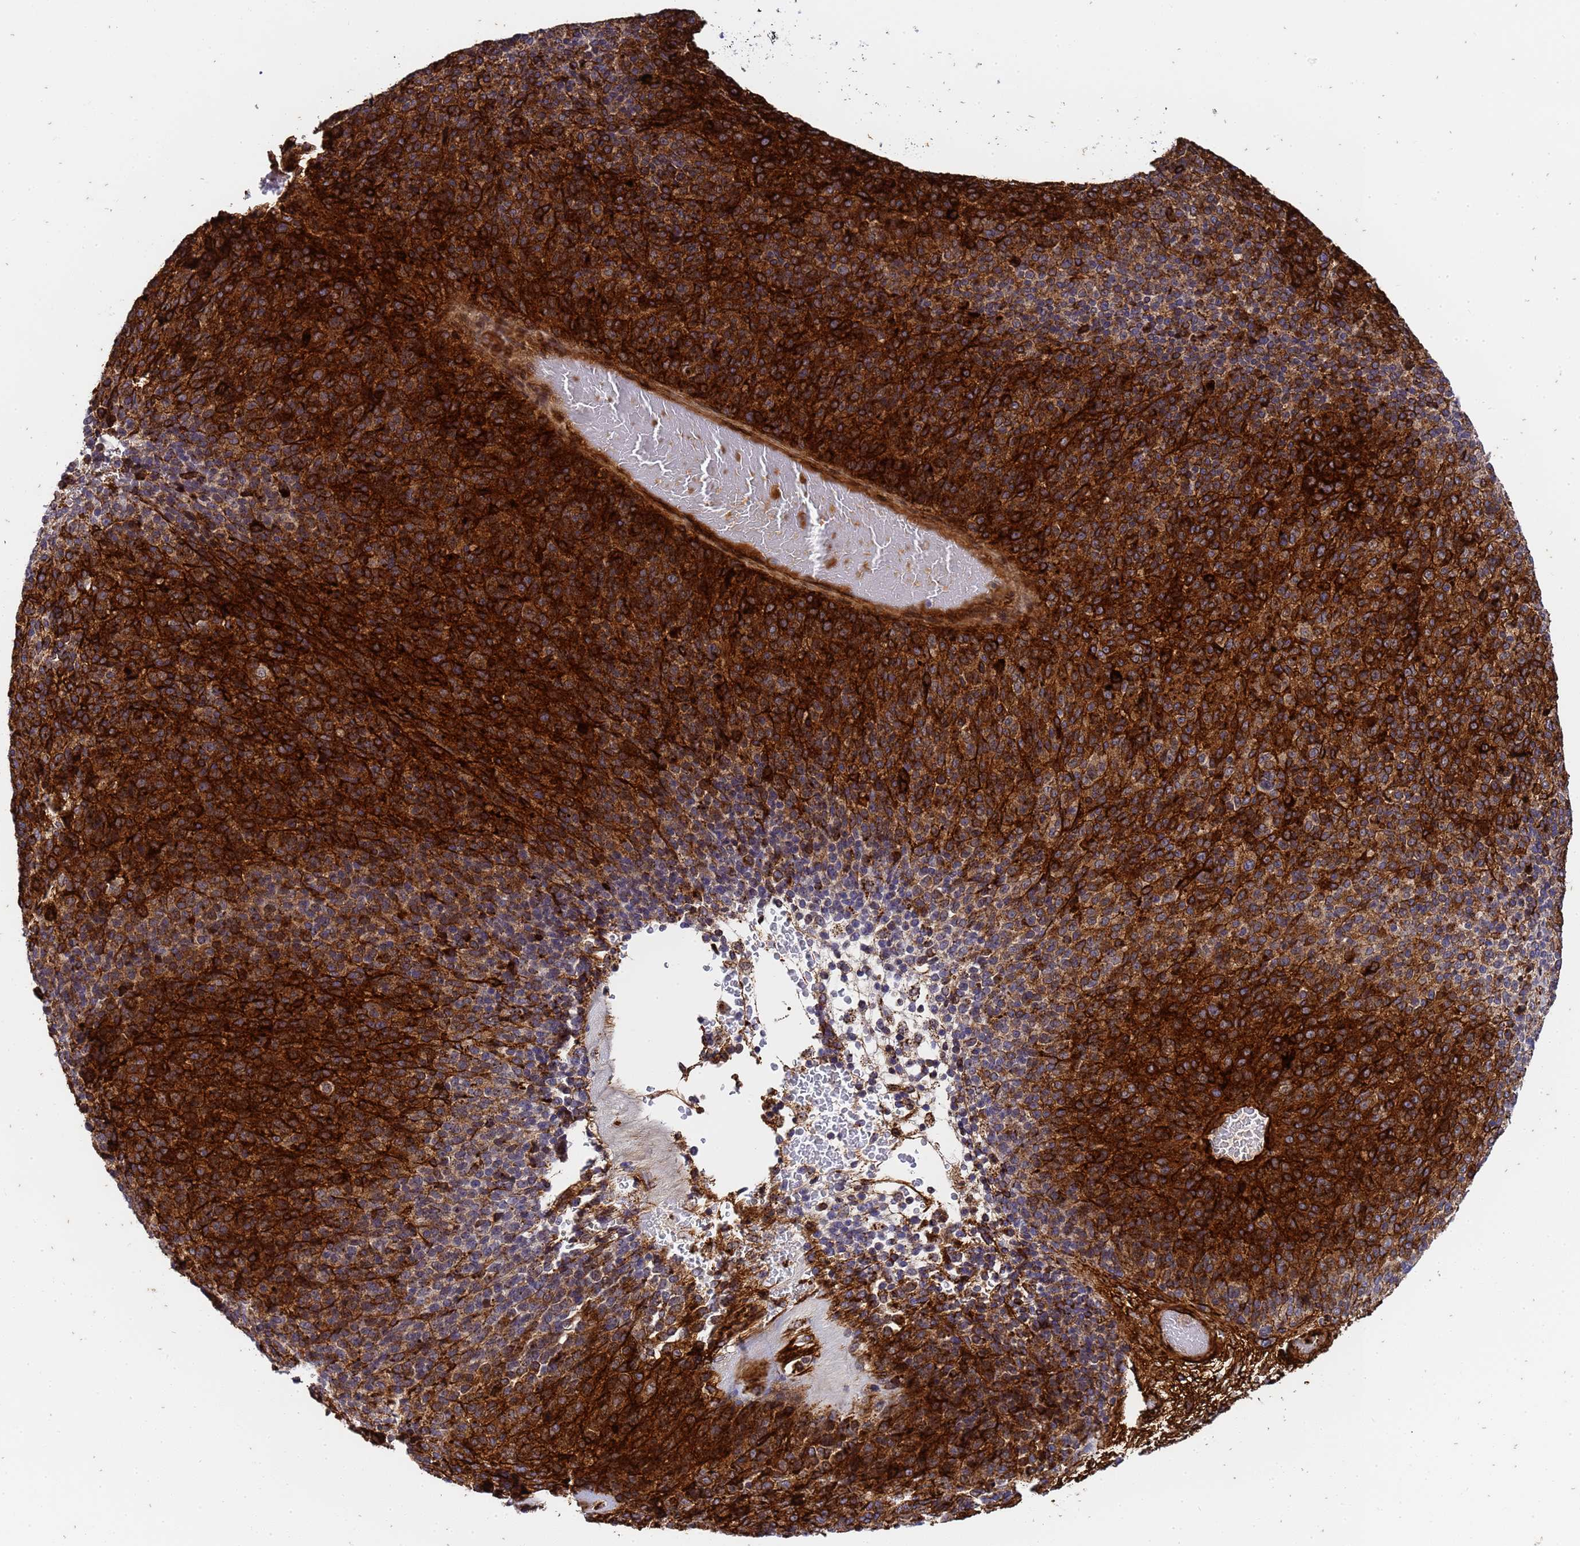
{"staining": {"intensity": "strong", "quantity": ">75%", "location": "cytoplasmic/membranous"}, "tissue": "melanoma", "cell_type": "Tumor cells", "image_type": "cancer", "snomed": [{"axis": "morphology", "description": "Malignant melanoma, Metastatic site"}, {"axis": "topography", "description": "Brain"}], "caption": "This image demonstrates immunohistochemistry (IHC) staining of human malignant melanoma (metastatic site), with high strong cytoplasmic/membranous expression in approximately >75% of tumor cells.", "gene": "IGFBP7", "patient": {"sex": "female", "age": 56}}